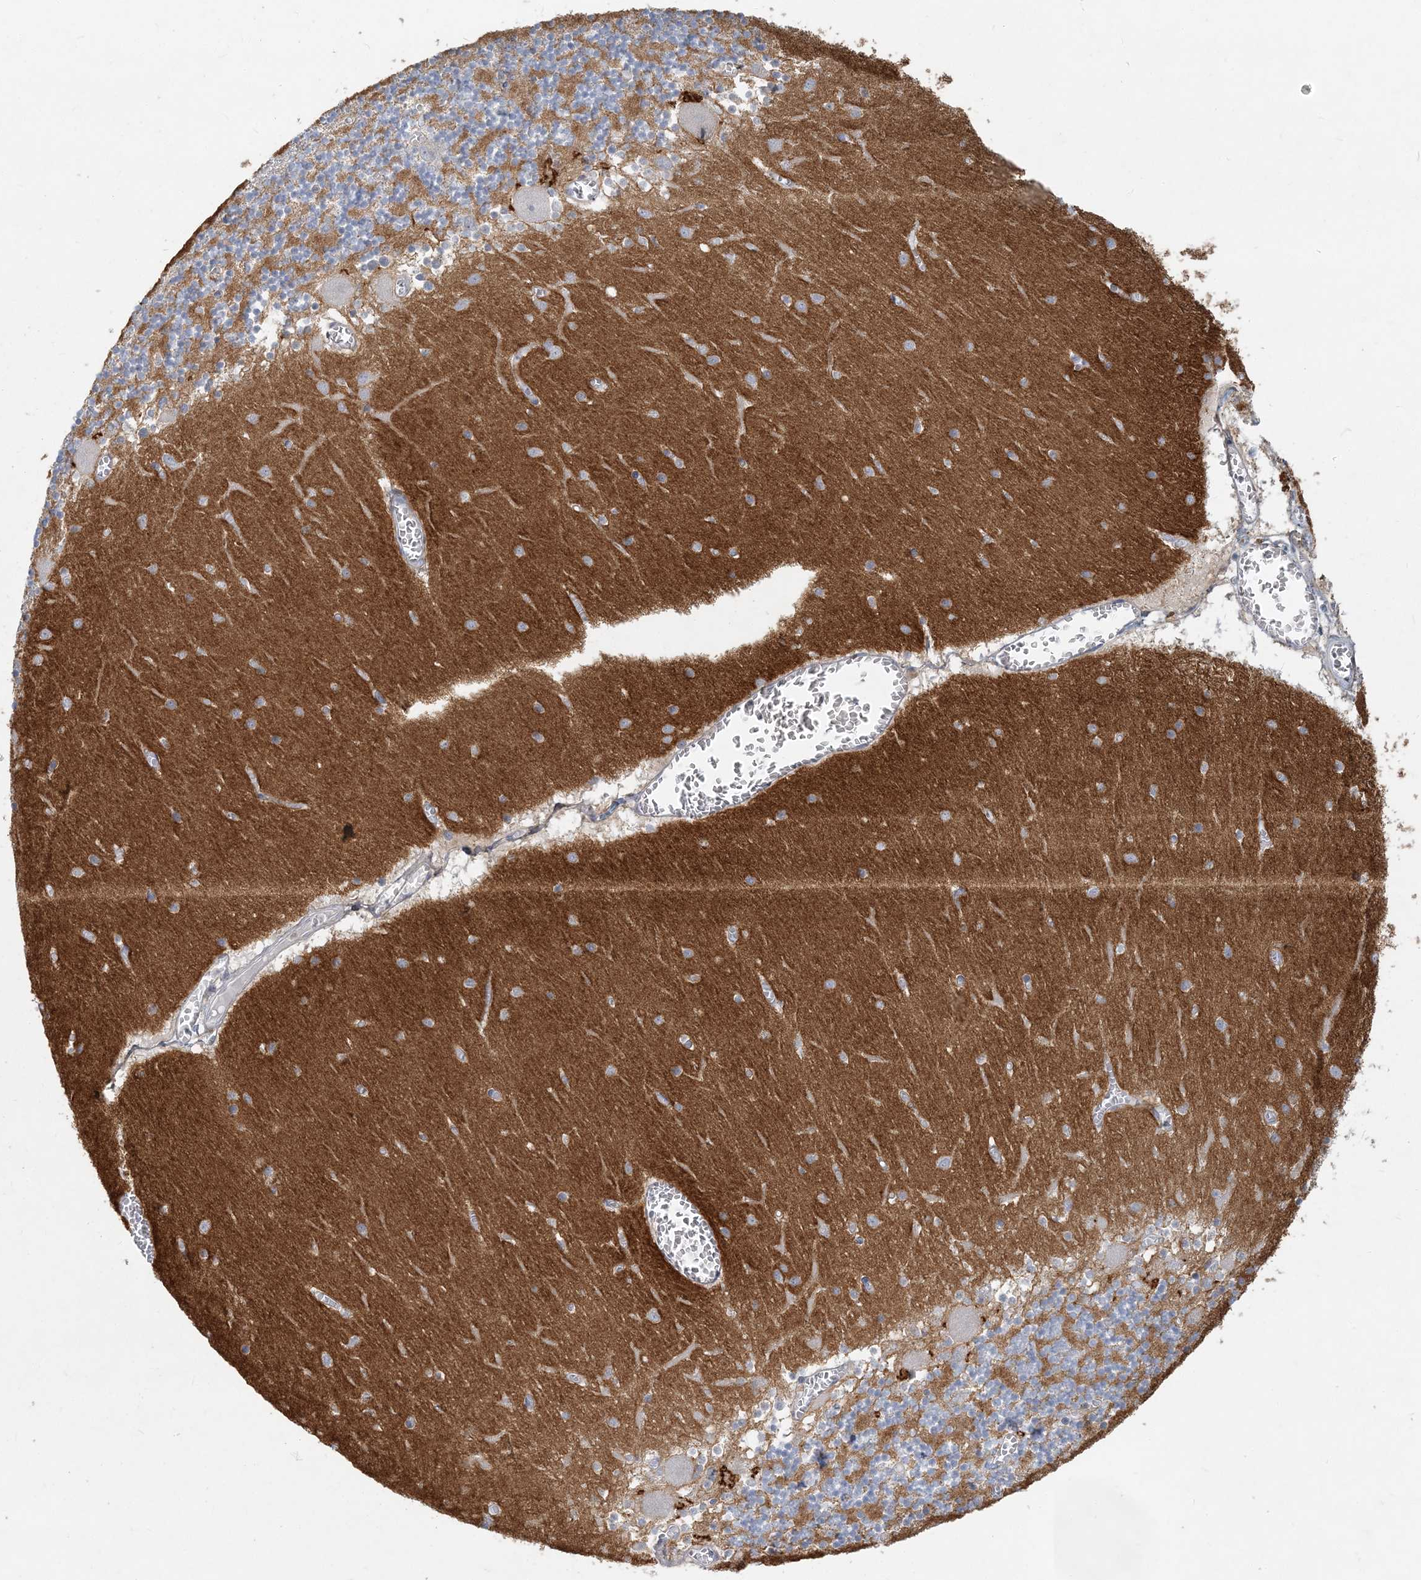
{"staining": {"intensity": "moderate", "quantity": "25%-75%", "location": "cytoplasmic/membranous"}, "tissue": "cerebellum", "cell_type": "Cells in granular layer", "image_type": "normal", "snomed": [{"axis": "morphology", "description": "Normal tissue, NOS"}, {"axis": "topography", "description": "Cerebellum"}], "caption": "Approximately 25%-75% of cells in granular layer in normal human cerebellum demonstrate moderate cytoplasmic/membranous protein staining as visualized by brown immunohistochemical staining.", "gene": "GMPPA", "patient": {"sex": "female", "age": 28}}